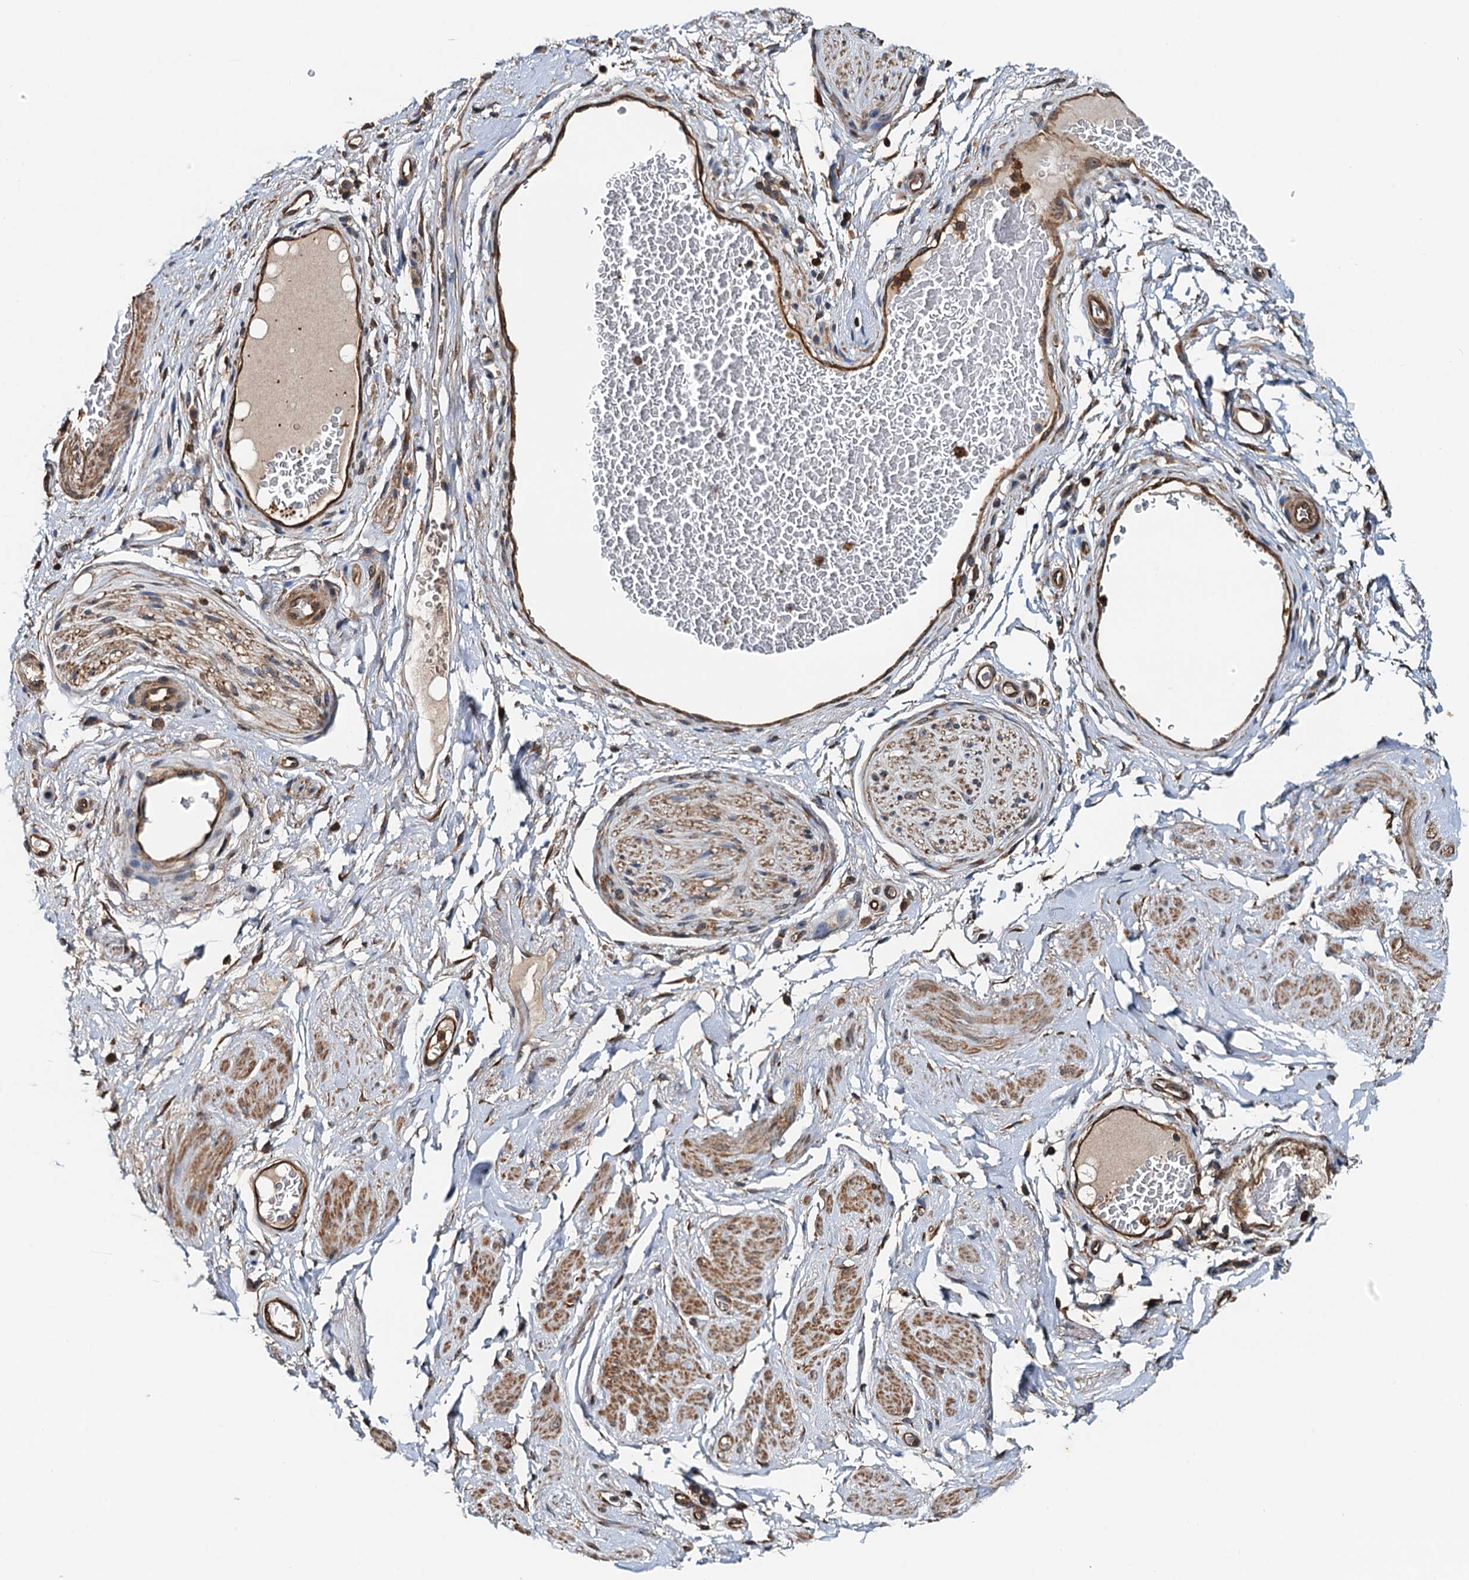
{"staining": {"intensity": "strong", "quantity": ">75%", "location": "cytoplasmic/membranous,nuclear"}, "tissue": "soft tissue", "cell_type": "Fibroblasts", "image_type": "normal", "snomed": [{"axis": "morphology", "description": "Normal tissue, NOS"}, {"axis": "morphology", "description": "Adenocarcinoma, NOS"}, {"axis": "topography", "description": "Rectum"}, {"axis": "topography", "description": "Vagina"}, {"axis": "topography", "description": "Peripheral nerve tissue"}], "caption": "Immunohistochemical staining of normal soft tissue exhibits strong cytoplasmic/membranous,nuclear protein expression in about >75% of fibroblasts. (DAB = brown stain, brightfield microscopy at high magnification).", "gene": "USP6NL", "patient": {"sex": "female", "age": 71}}